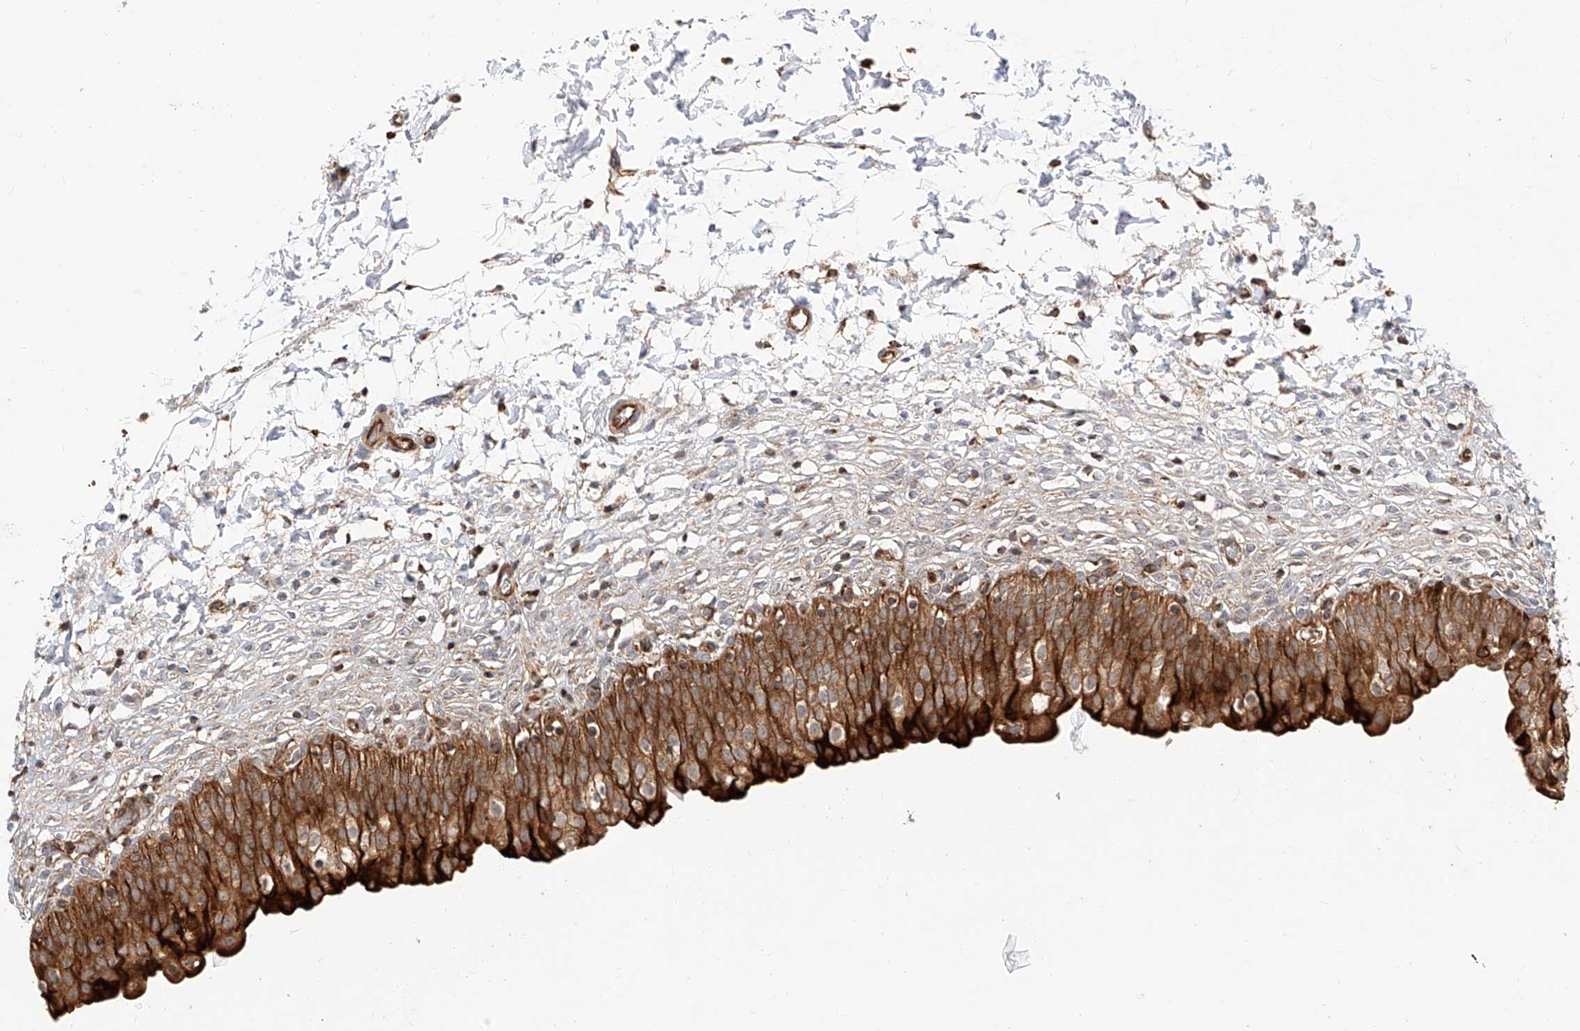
{"staining": {"intensity": "strong", "quantity": ">75%", "location": "cytoplasmic/membranous"}, "tissue": "urinary bladder", "cell_type": "Urothelial cells", "image_type": "normal", "snomed": [{"axis": "morphology", "description": "Normal tissue, NOS"}, {"axis": "topography", "description": "Urinary bladder"}], "caption": "Urothelial cells demonstrate high levels of strong cytoplasmic/membranous expression in approximately >75% of cells in unremarkable urinary bladder.", "gene": "ISCA2", "patient": {"sex": "male", "age": 55}}